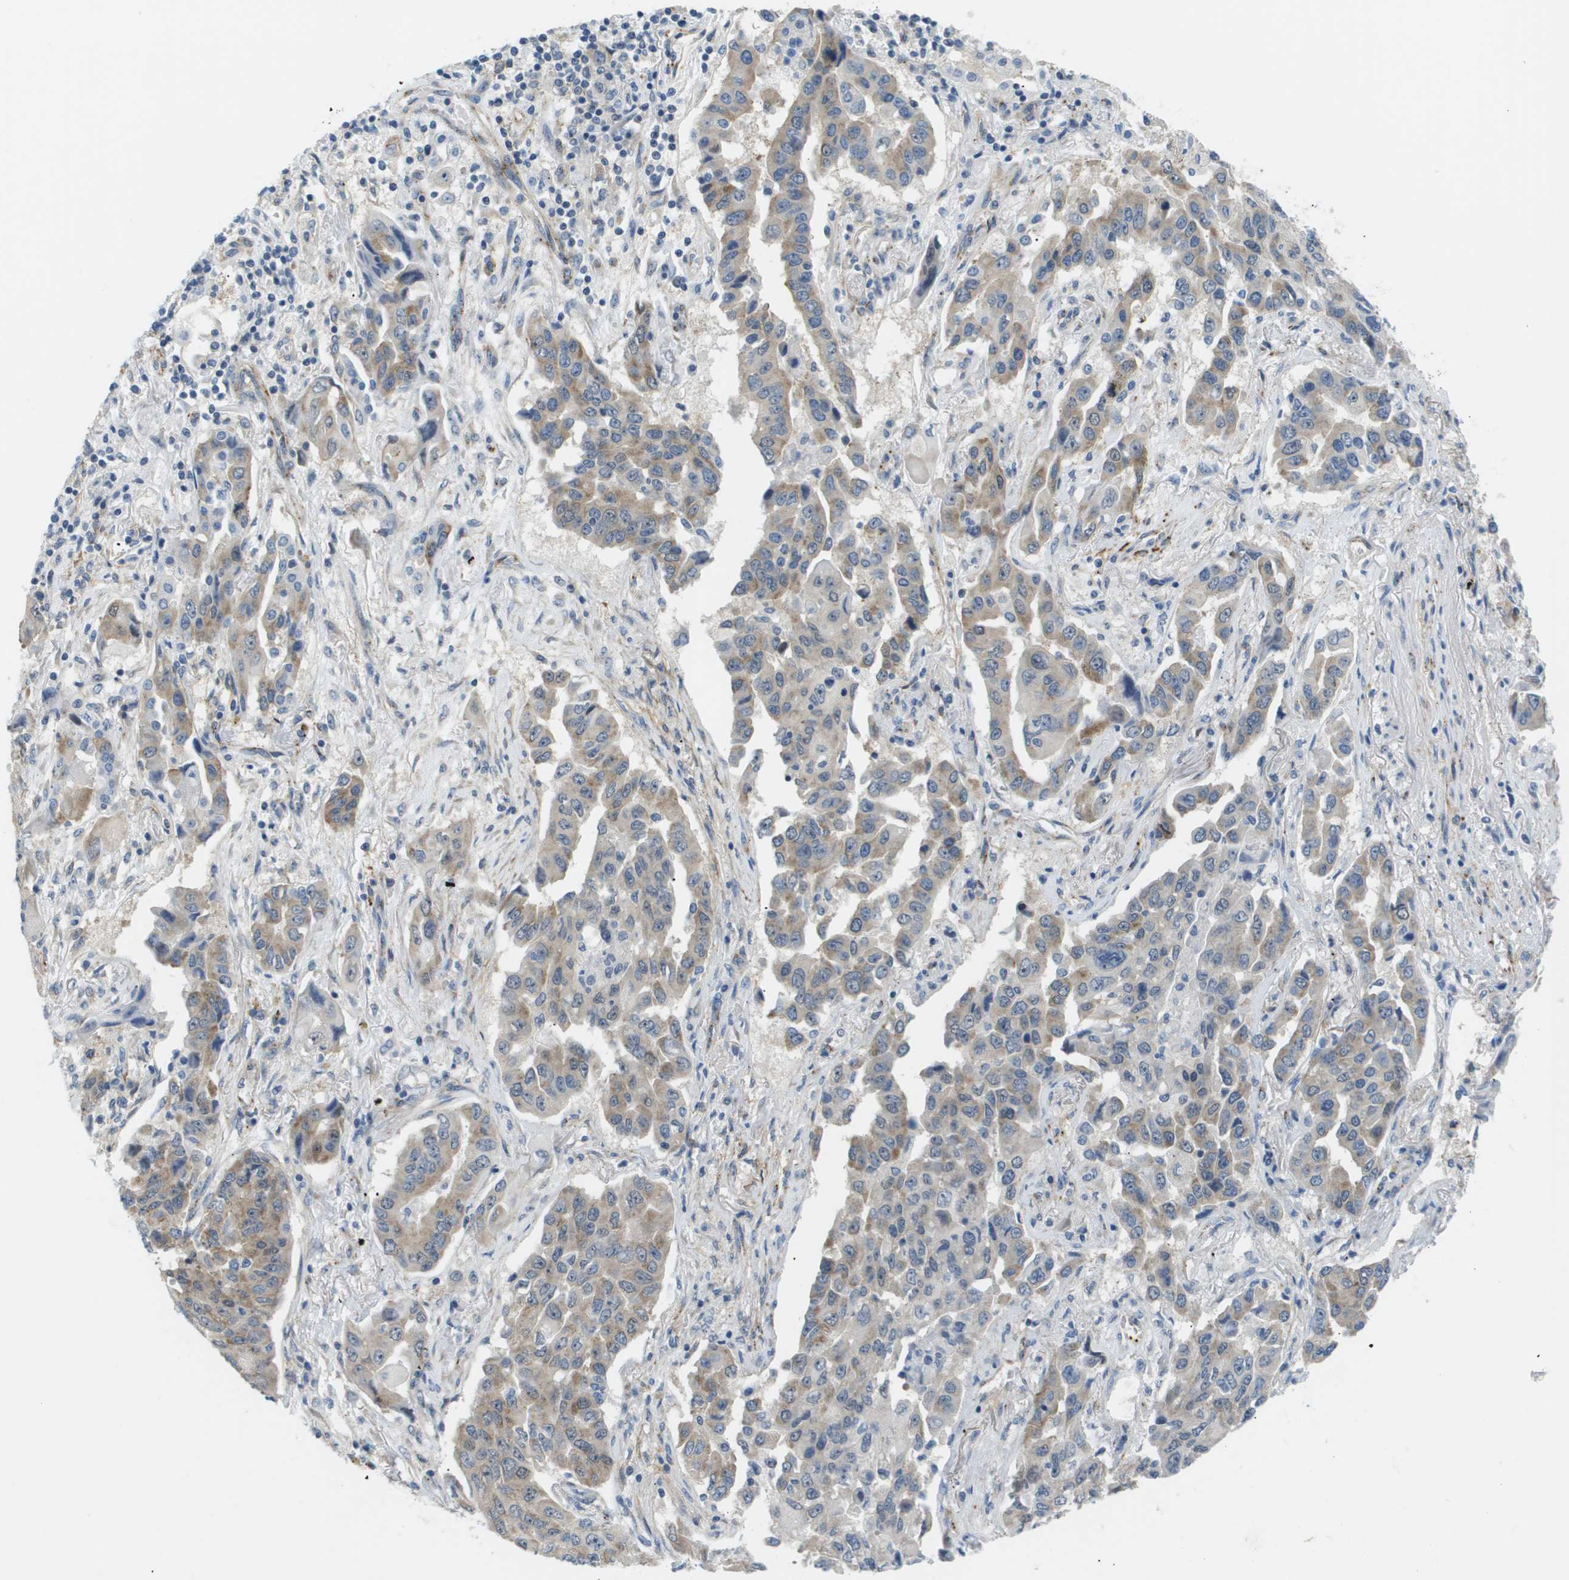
{"staining": {"intensity": "weak", "quantity": "25%-75%", "location": "cytoplasmic/membranous"}, "tissue": "lung cancer", "cell_type": "Tumor cells", "image_type": "cancer", "snomed": [{"axis": "morphology", "description": "Adenocarcinoma, NOS"}, {"axis": "topography", "description": "Lung"}], "caption": "Tumor cells display low levels of weak cytoplasmic/membranous staining in approximately 25%-75% of cells in human adenocarcinoma (lung).", "gene": "OTUD5", "patient": {"sex": "female", "age": 65}}